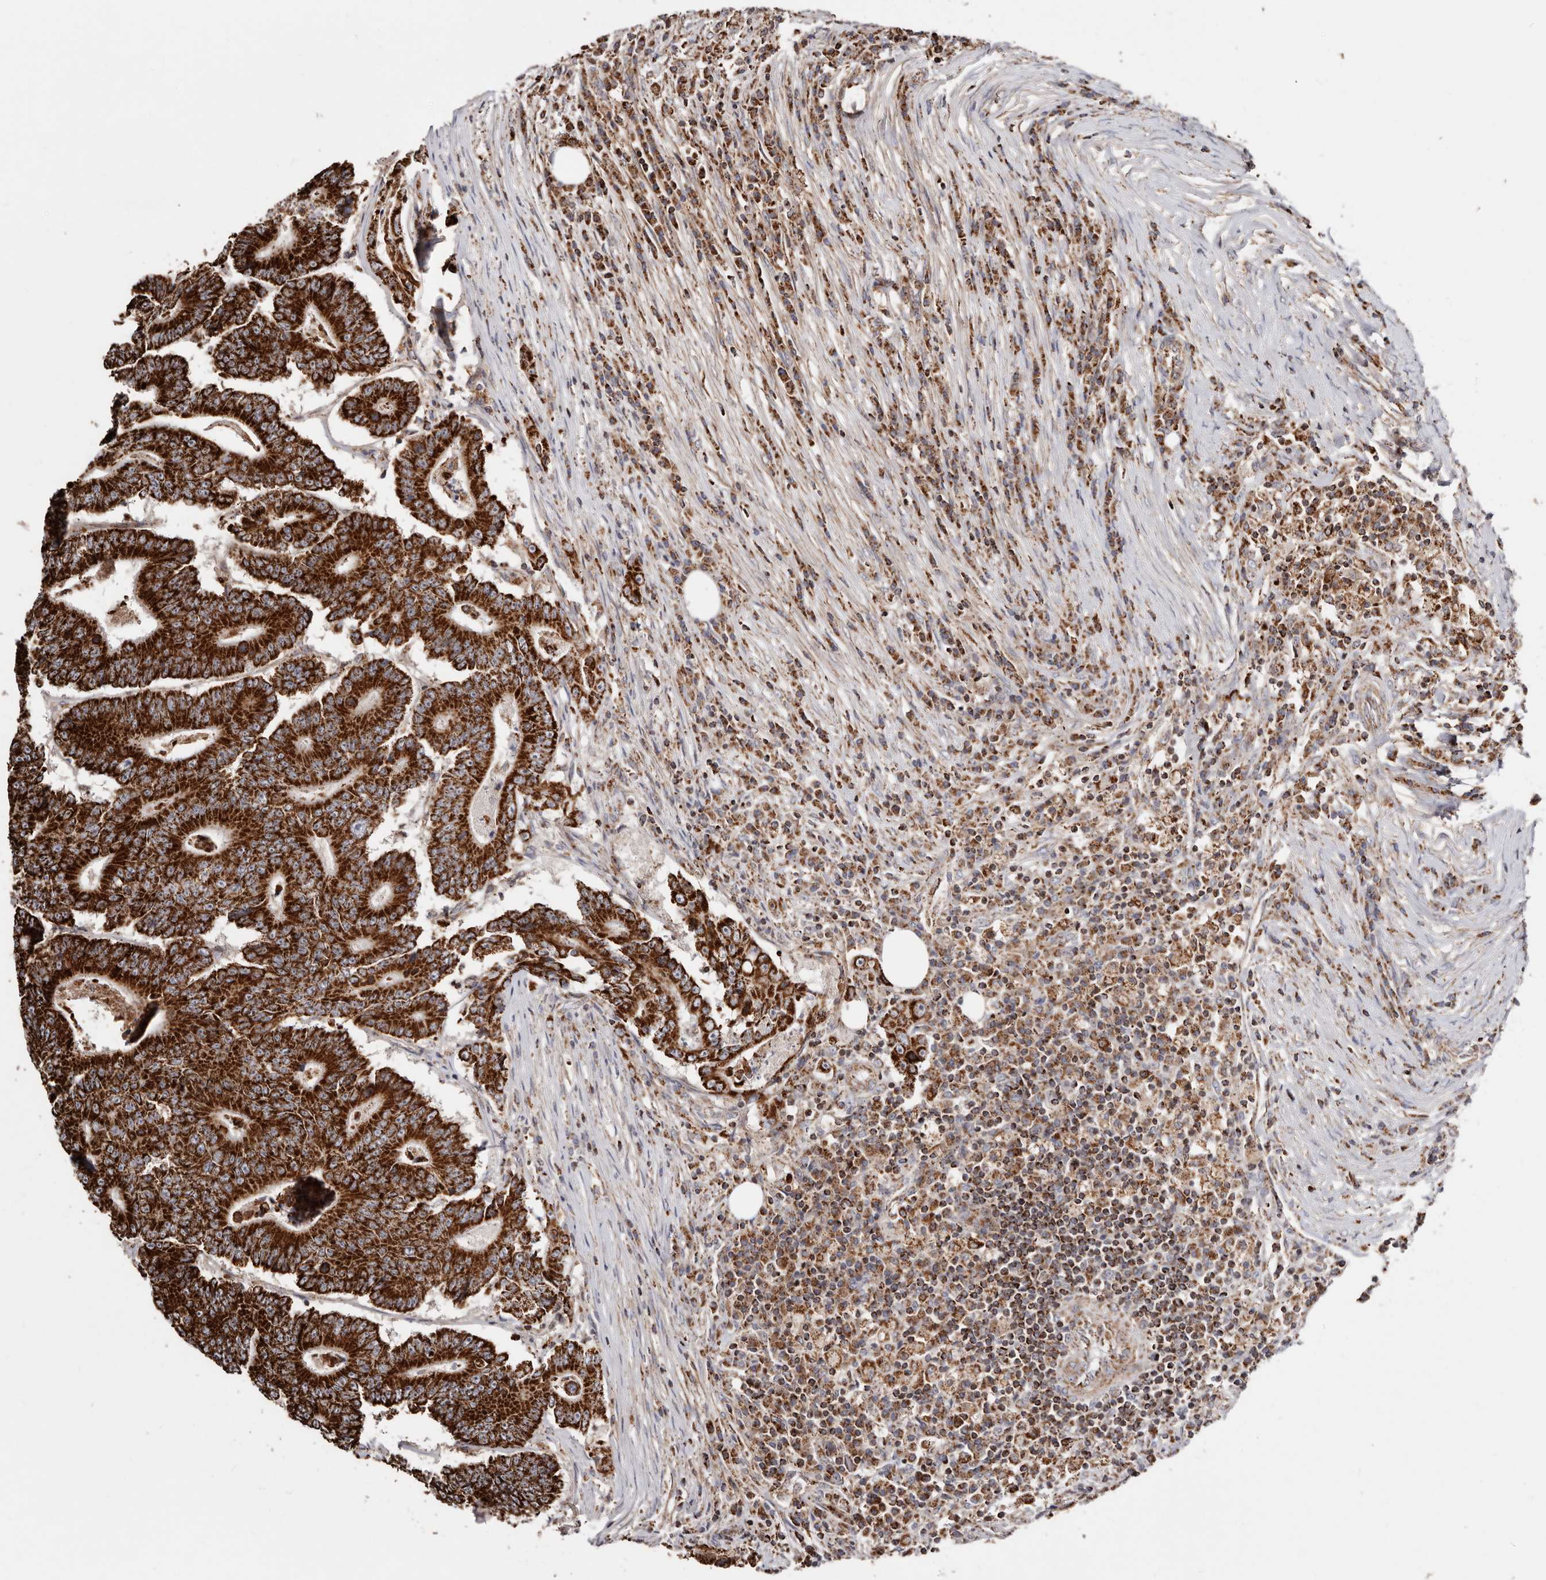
{"staining": {"intensity": "strong", "quantity": ">75%", "location": "cytoplasmic/membranous"}, "tissue": "colorectal cancer", "cell_type": "Tumor cells", "image_type": "cancer", "snomed": [{"axis": "morphology", "description": "Adenocarcinoma, NOS"}, {"axis": "topography", "description": "Colon"}], "caption": "A brown stain highlights strong cytoplasmic/membranous staining of a protein in human colorectal adenocarcinoma tumor cells.", "gene": "PRKACB", "patient": {"sex": "male", "age": 83}}